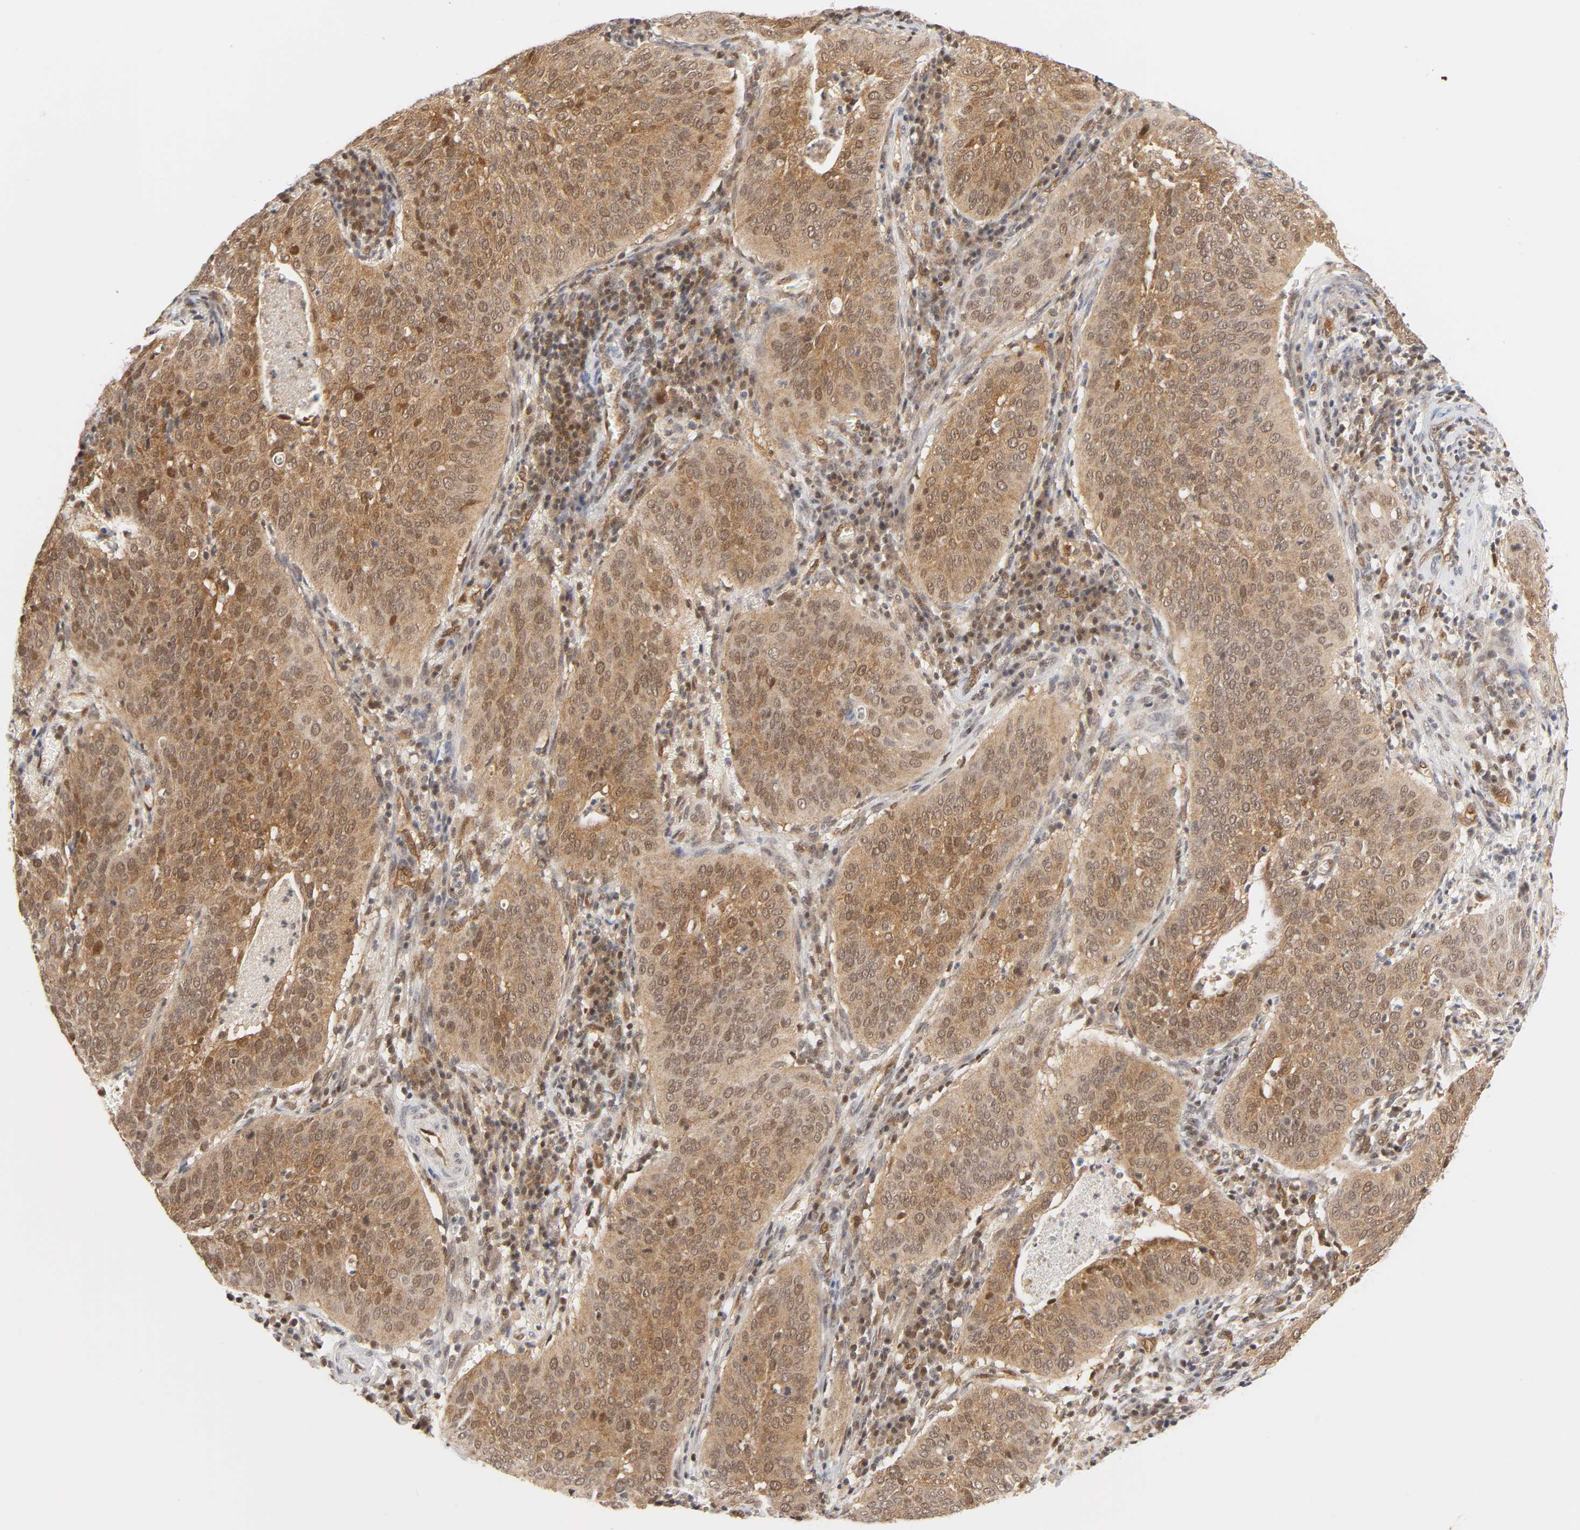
{"staining": {"intensity": "moderate", "quantity": ">75%", "location": "cytoplasmic/membranous,nuclear"}, "tissue": "cervical cancer", "cell_type": "Tumor cells", "image_type": "cancer", "snomed": [{"axis": "morphology", "description": "Squamous cell carcinoma, NOS"}, {"axis": "topography", "description": "Cervix"}], "caption": "This is a histology image of immunohistochemistry staining of squamous cell carcinoma (cervical), which shows moderate positivity in the cytoplasmic/membranous and nuclear of tumor cells.", "gene": "CDC37", "patient": {"sex": "female", "age": 39}}